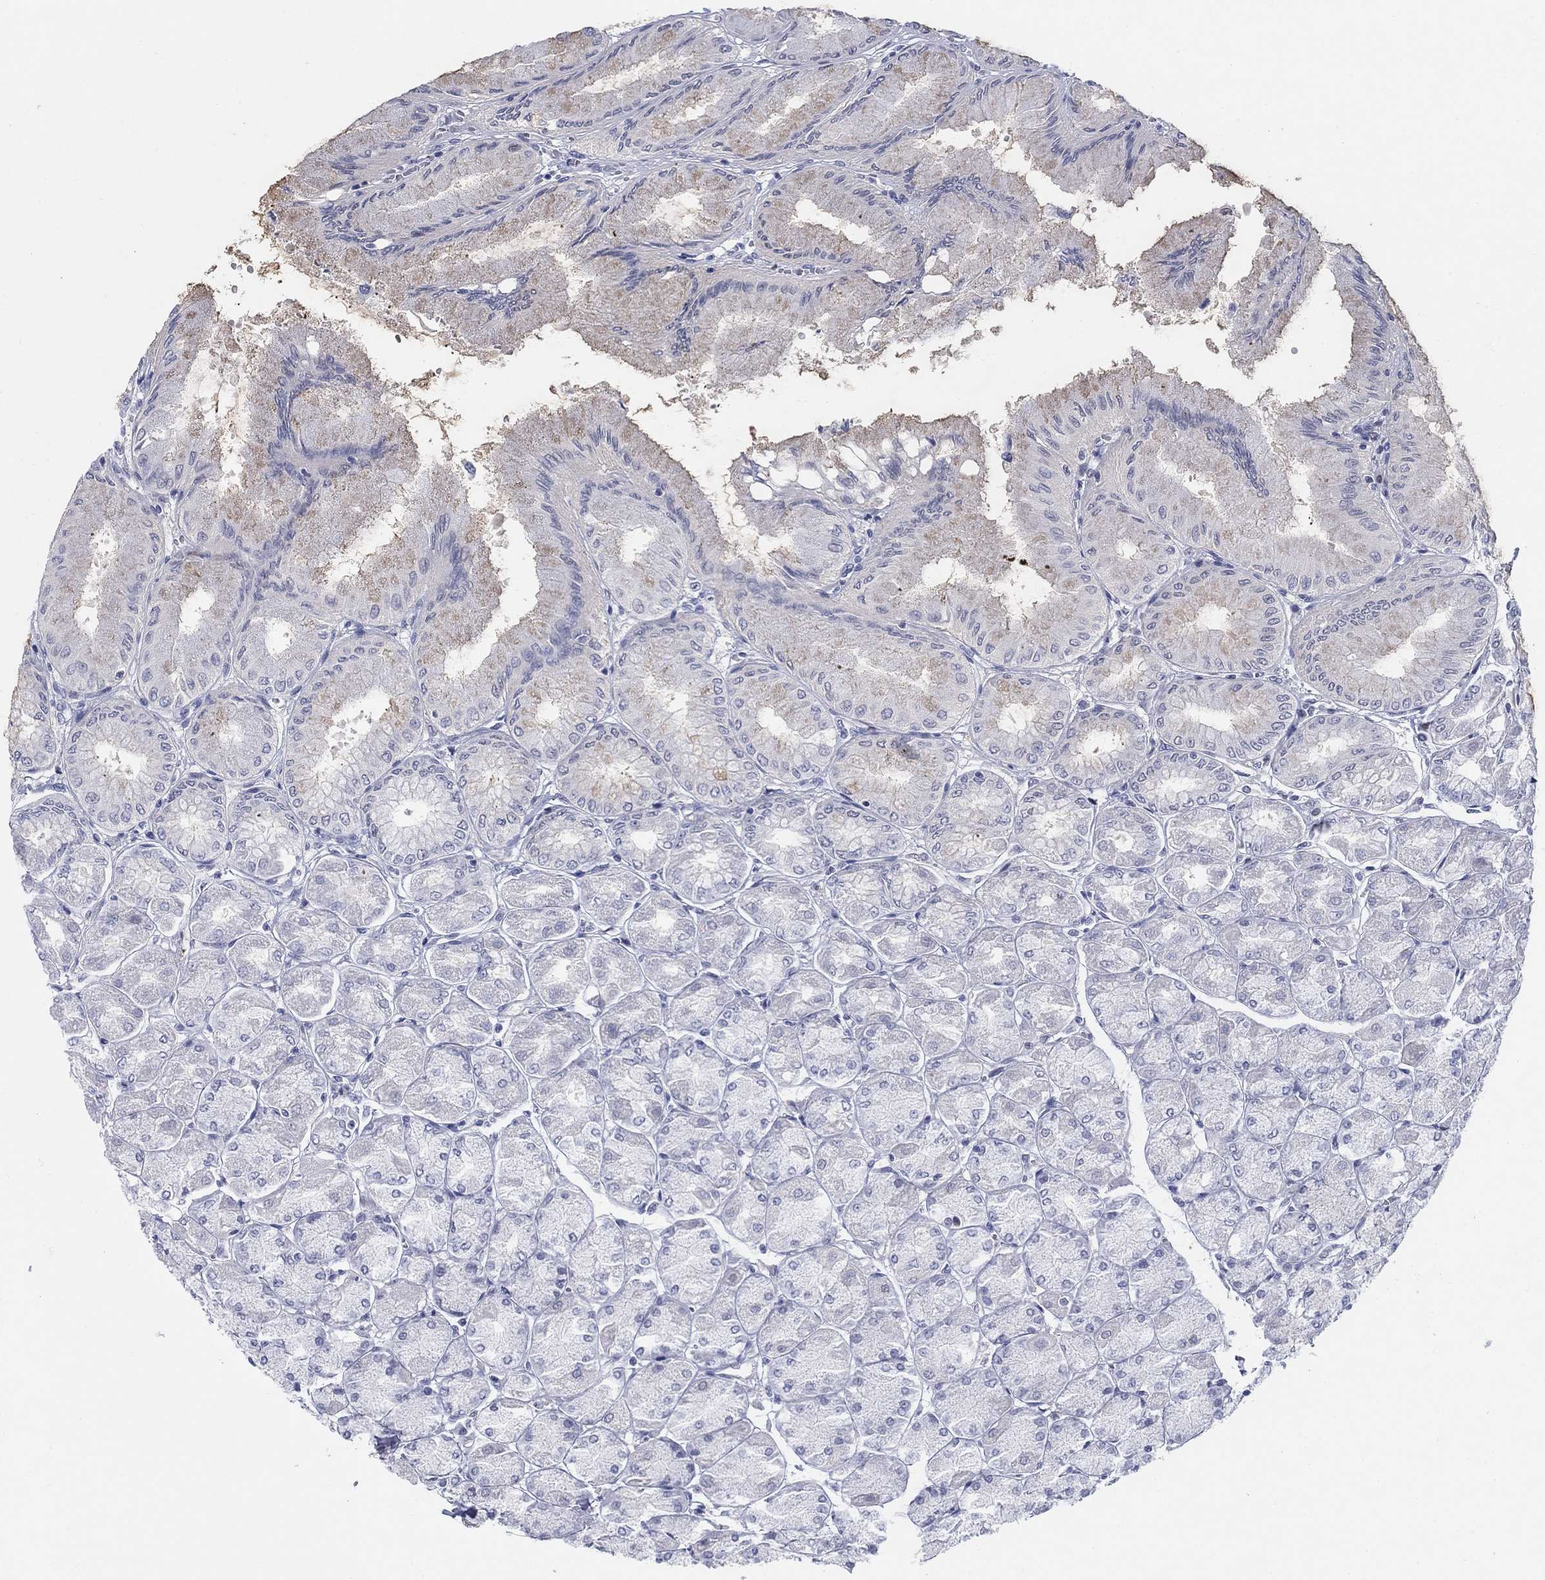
{"staining": {"intensity": "weak", "quantity": "<25%", "location": "cytoplasmic/membranous"}, "tissue": "stomach", "cell_type": "Glandular cells", "image_type": "normal", "snomed": [{"axis": "morphology", "description": "Normal tissue, NOS"}, {"axis": "topography", "description": "Stomach, upper"}], "caption": "Immunohistochemistry of benign human stomach shows no expression in glandular cells.", "gene": "MYO3A", "patient": {"sex": "male", "age": 60}}